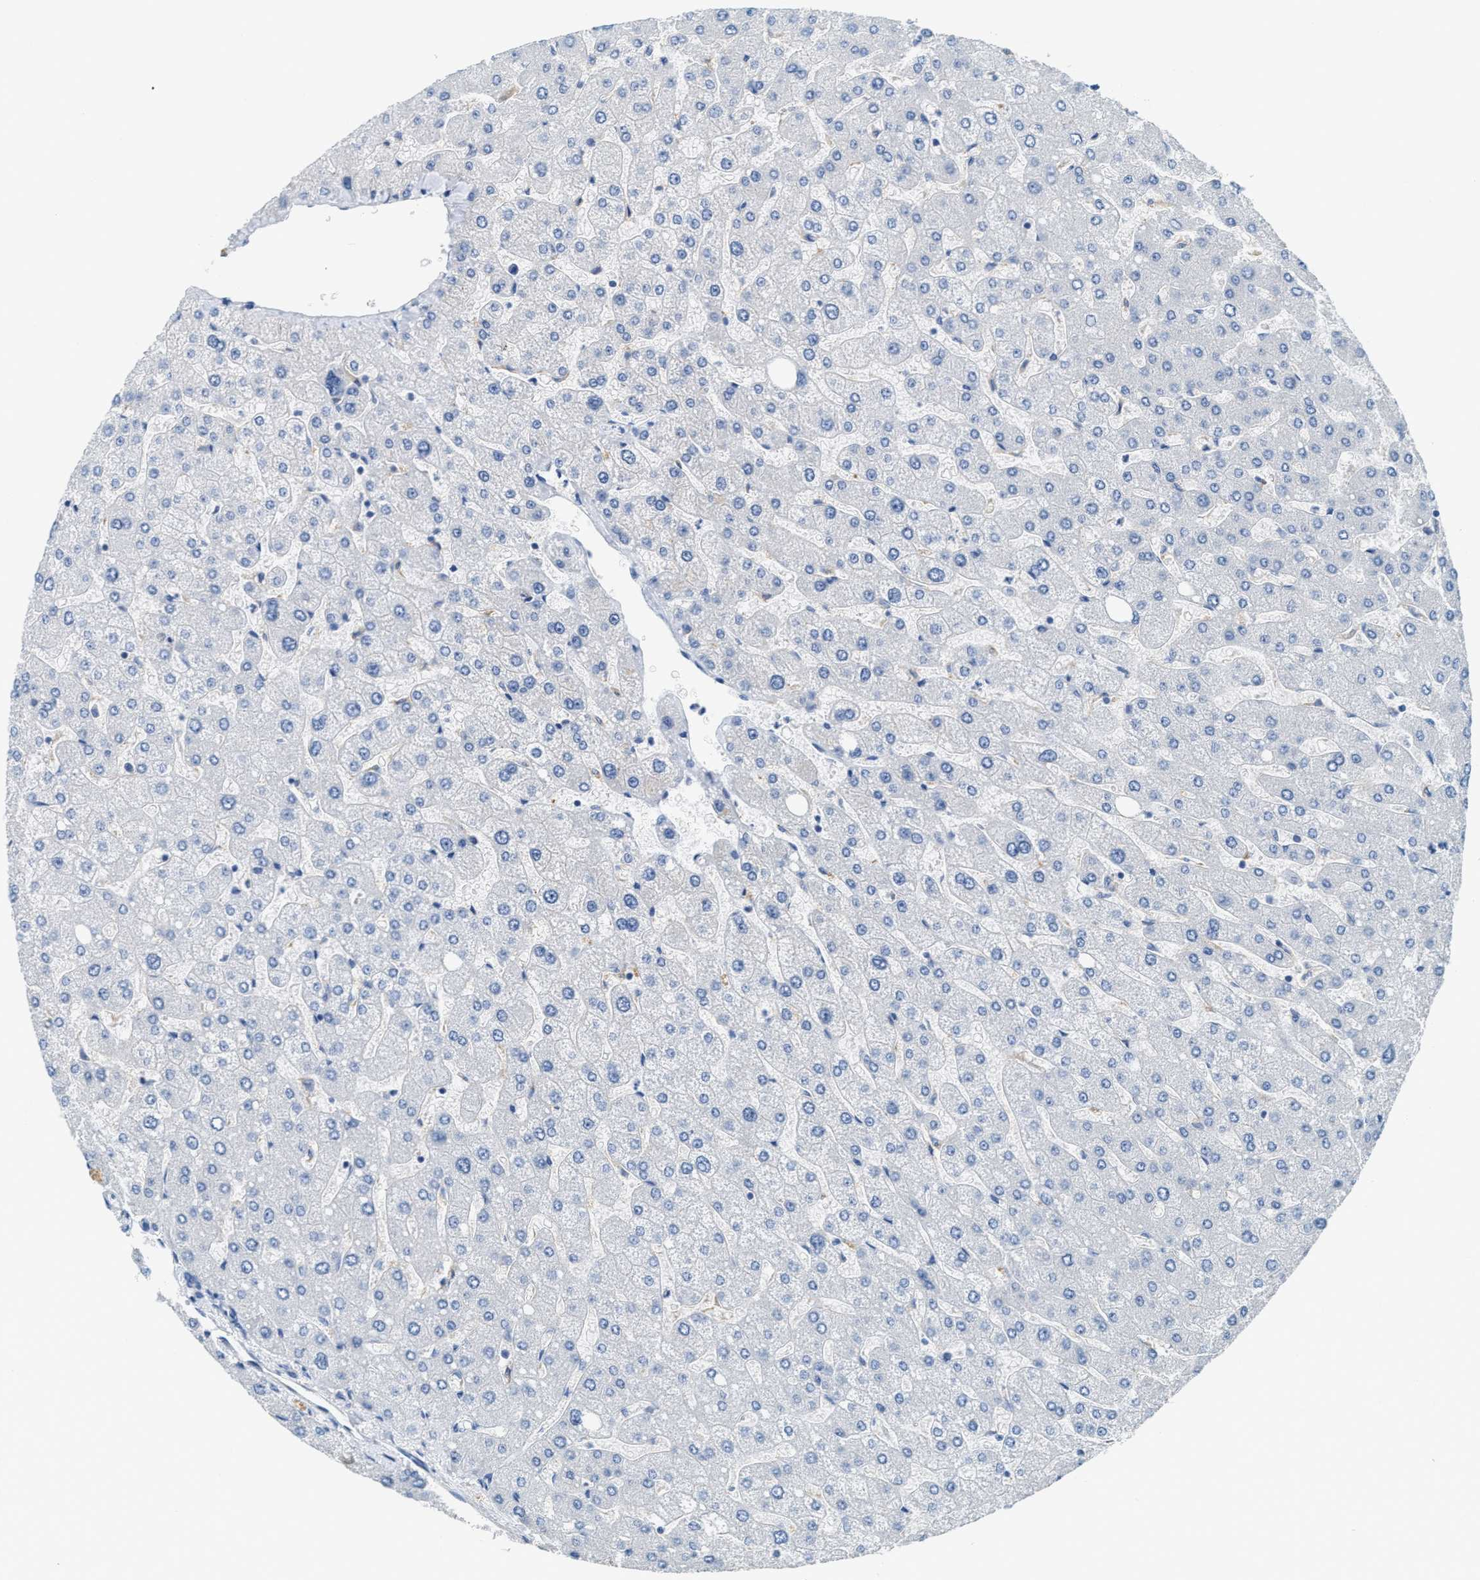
{"staining": {"intensity": "negative", "quantity": "none", "location": "none"}, "tissue": "liver", "cell_type": "Cholangiocytes", "image_type": "normal", "snomed": [{"axis": "morphology", "description": "Normal tissue, NOS"}, {"axis": "topography", "description": "Liver"}], "caption": "The histopathology image displays no significant positivity in cholangiocytes of liver.", "gene": "NSUN7", "patient": {"sex": "male", "age": 55}}